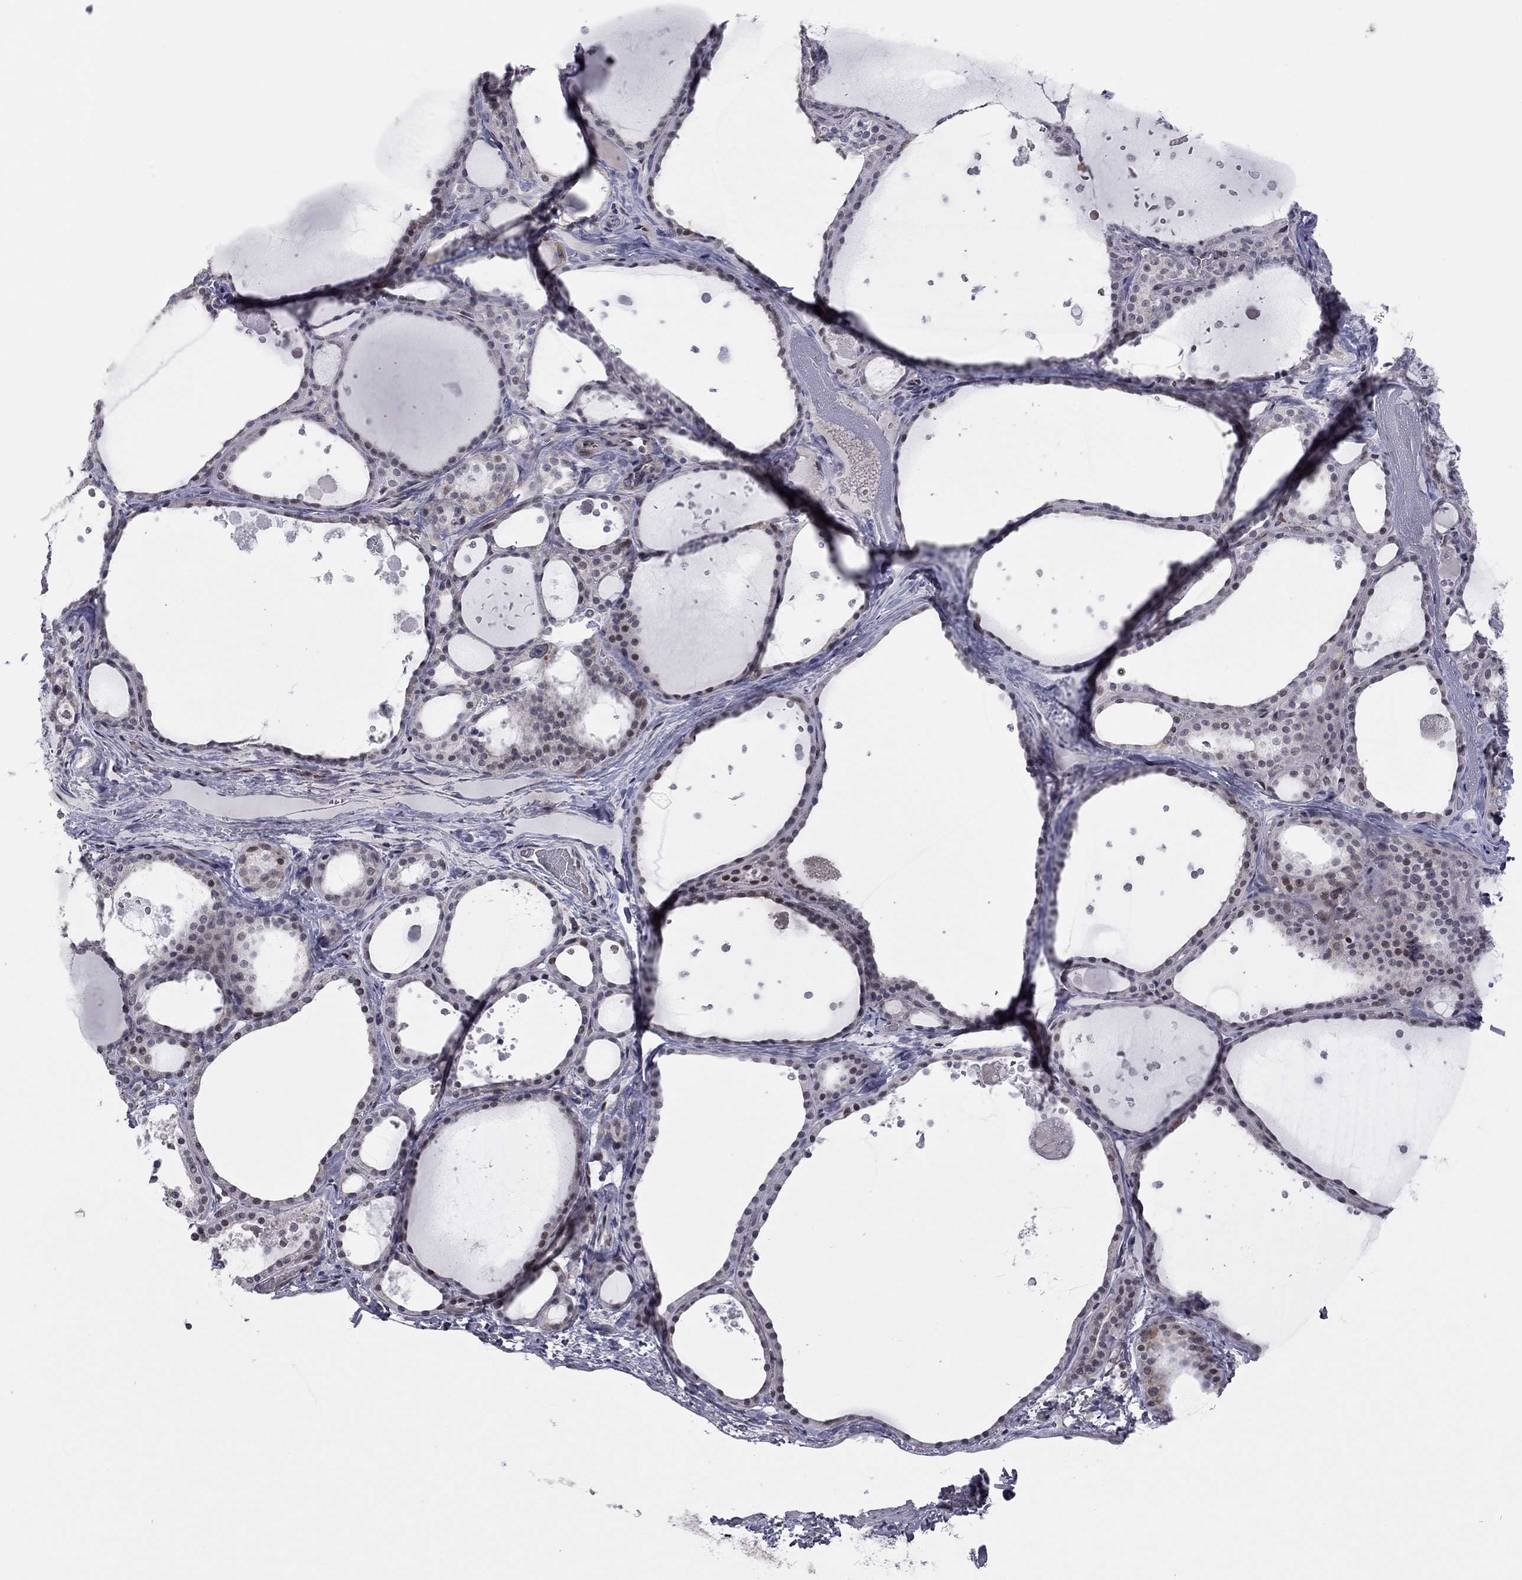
{"staining": {"intensity": "moderate", "quantity": "<25%", "location": "nuclear"}, "tissue": "thyroid gland", "cell_type": "Glandular cells", "image_type": "normal", "snomed": [{"axis": "morphology", "description": "Normal tissue, NOS"}, {"axis": "topography", "description": "Thyroid gland"}], "caption": "Immunohistochemical staining of benign human thyroid gland reveals <25% levels of moderate nuclear protein expression in approximately <25% of glandular cells.", "gene": "MC3R", "patient": {"sex": "male", "age": 63}}